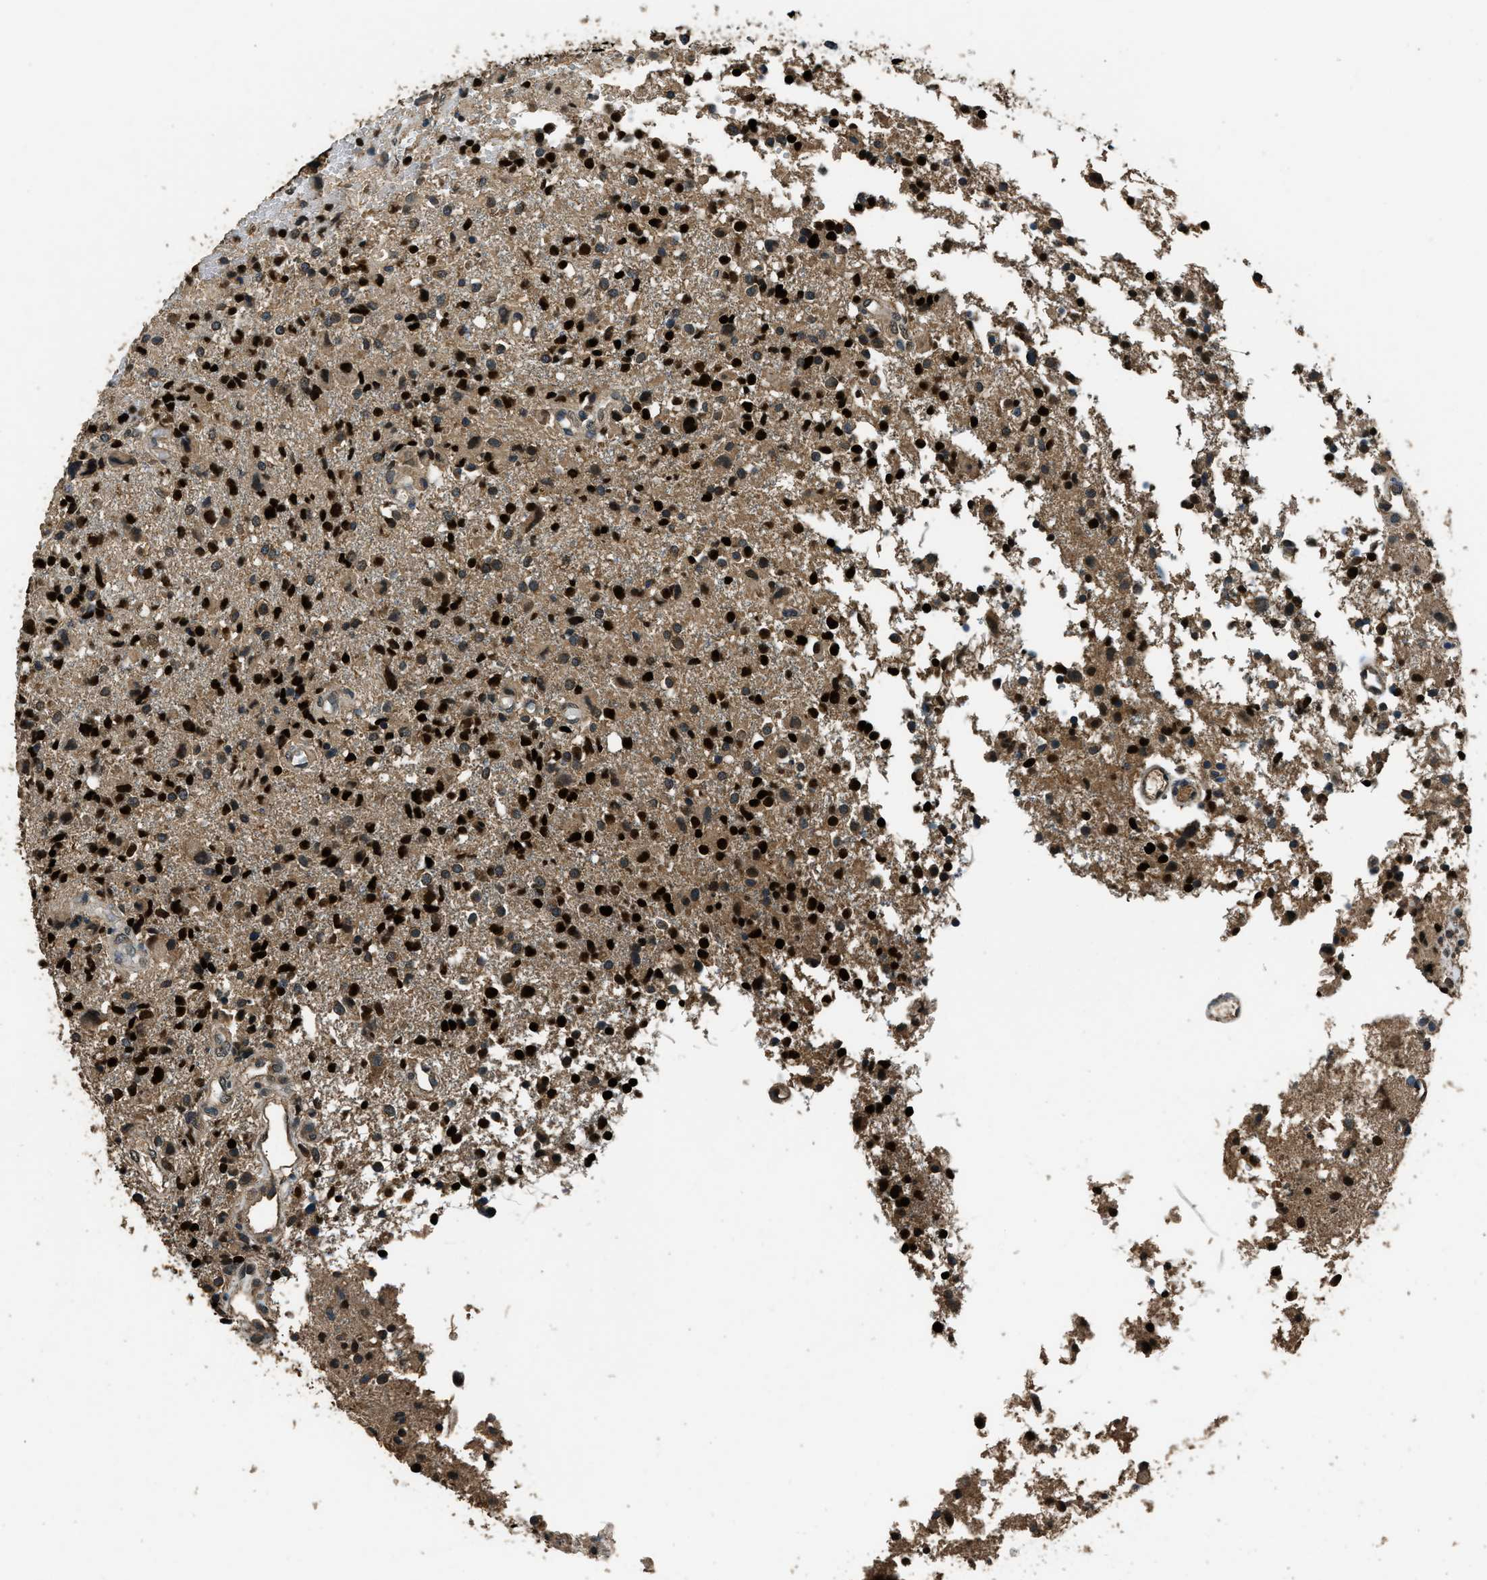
{"staining": {"intensity": "moderate", "quantity": "25%-75%", "location": "cytoplasmic/membranous,nuclear"}, "tissue": "glioma", "cell_type": "Tumor cells", "image_type": "cancer", "snomed": [{"axis": "morphology", "description": "Glioma, malignant, High grade"}, {"axis": "topography", "description": "Brain"}], "caption": "Glioma stained with a protein marker demonstrates moderate staining in tumor cells.", "gene": "SALL3", "patient": {"sex": "female", "age": 59}}